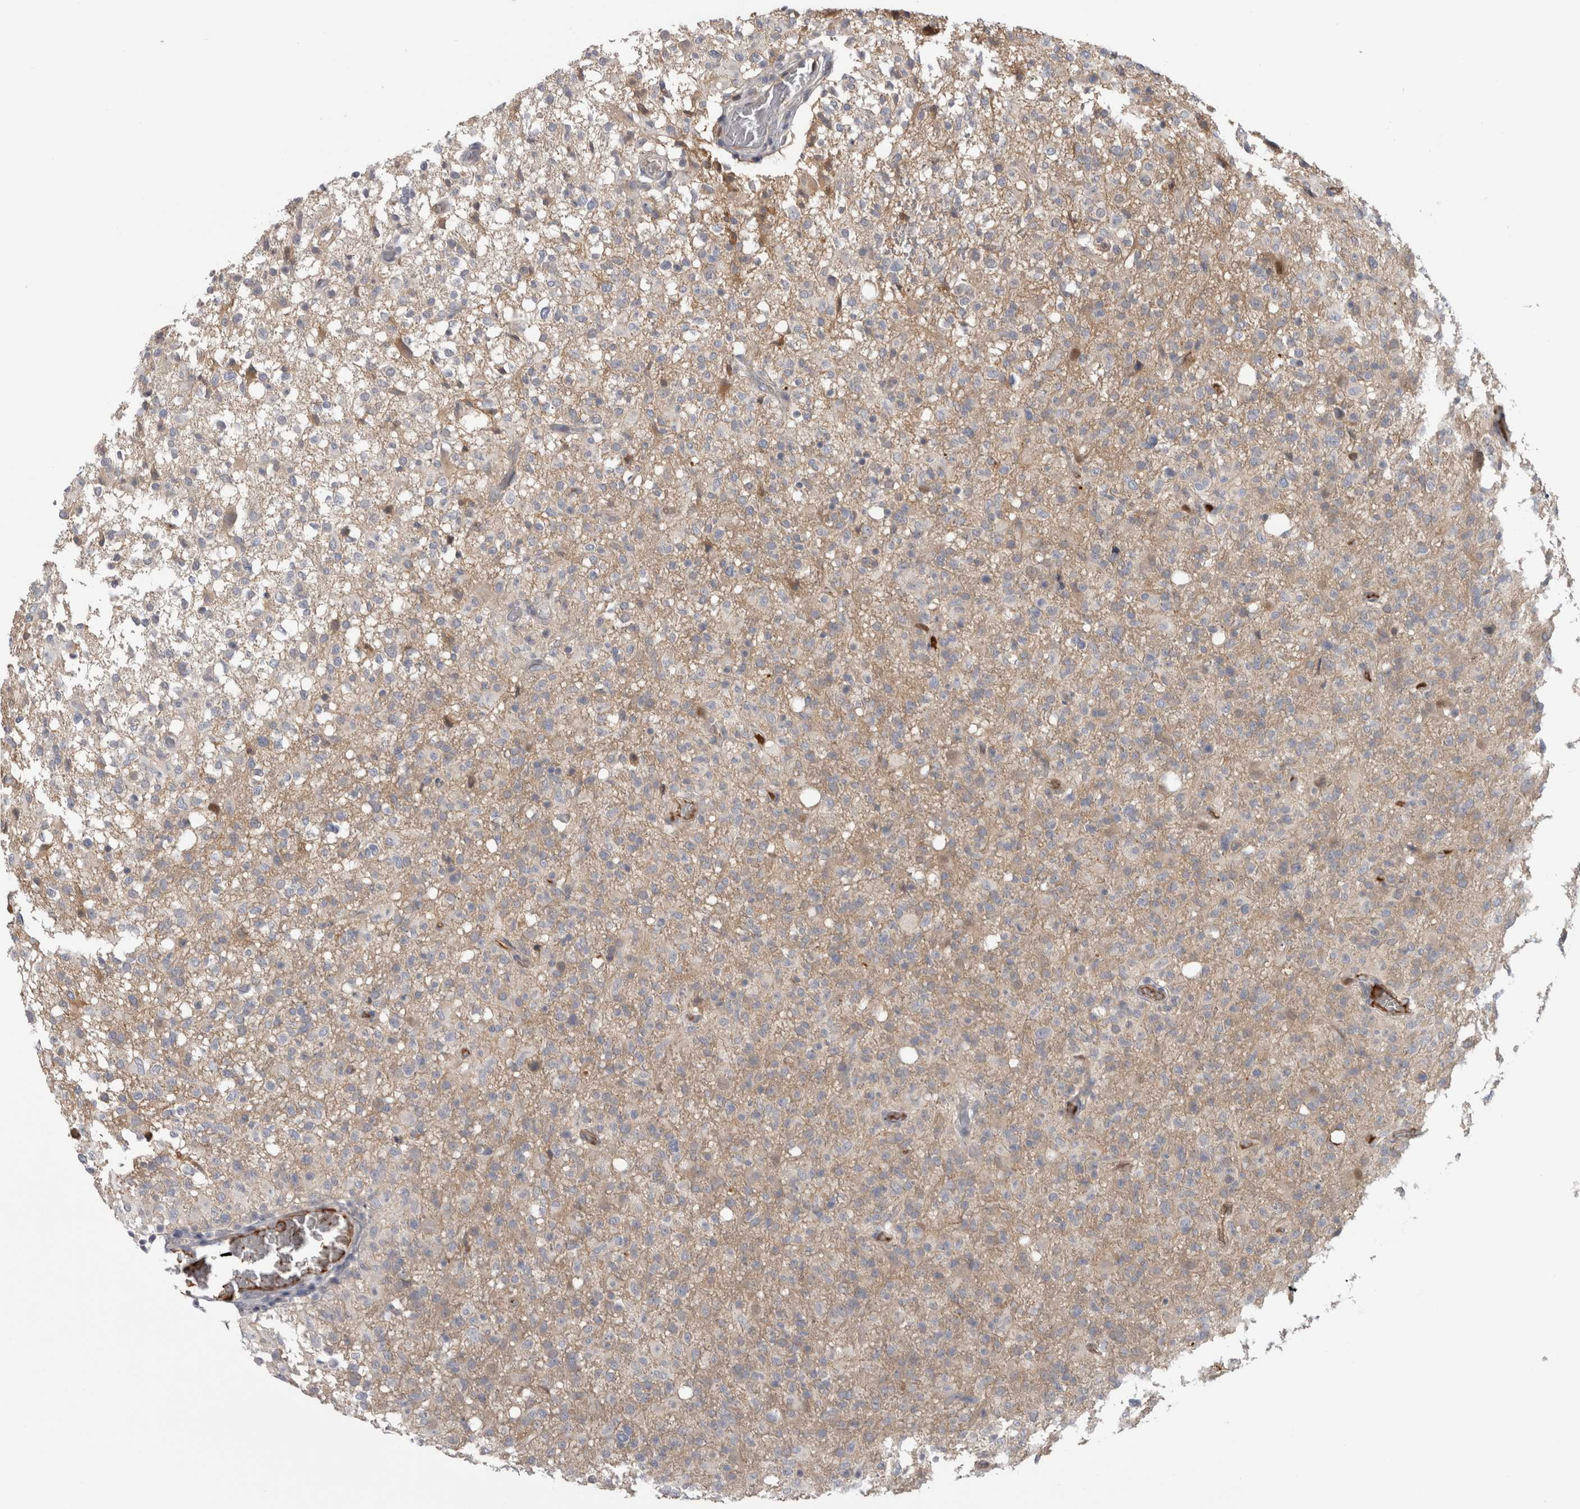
{"staining": {"intensity": "weak", "quantity": "<25%", "location": "cytoplasmic/membranous"}, "tissue": "glioma", "cell_type": "Tumor cells", "image_type": "cancer", "snomed": [{"axis": "morphology", "description": "Glioma, malignant, High grade"}, {"axis": "topography", "description": "Brain"}], "caption": "DAB (3,3'-diaminobenzidine) immunohistochemical staining of glioma exhibits no significant positivity in tumor cells.", "gene": "TBCE", "patient": {"sex": "female", "age": 57}}